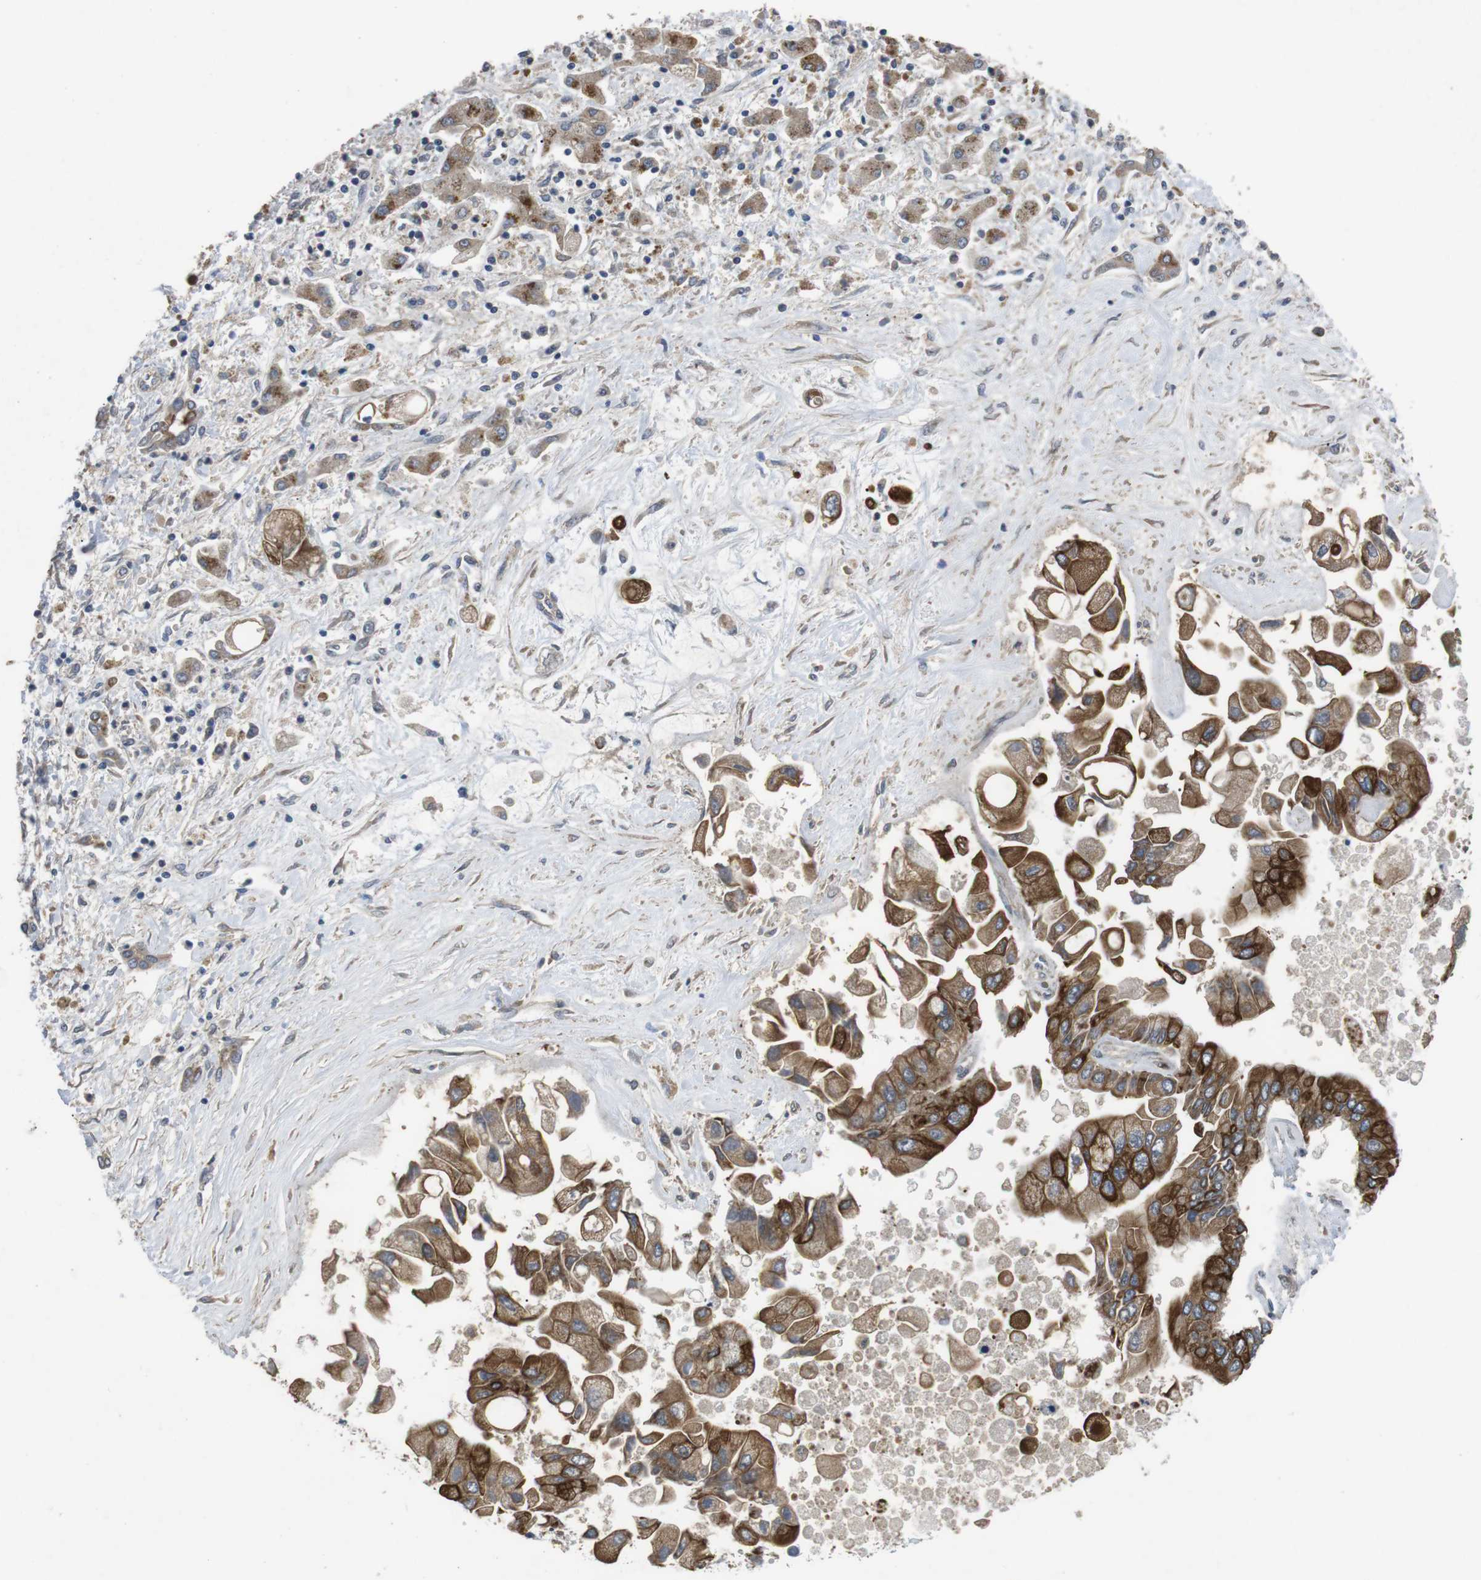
{"staining": {"intensity": "moderate", "quantity": ">75%", "location": "cytoplasmic/membranous"}, "tissue": "liver cancer", "cell_type": "Tumor cells", "image_type": "cancer", "snomed": [{"axis": "morphology", "description": "Cholangiocarcinoma"}, {"axis": "topography", "description": "Liver"}], "caption": "Brown immunohistochemical staining in liver cancer displays moderate cytoplasmic/membranous staining in approximately >75% of tumor cells.", "gene": "ADGRL3", "patient": {"sex": "male", "age": 50}}